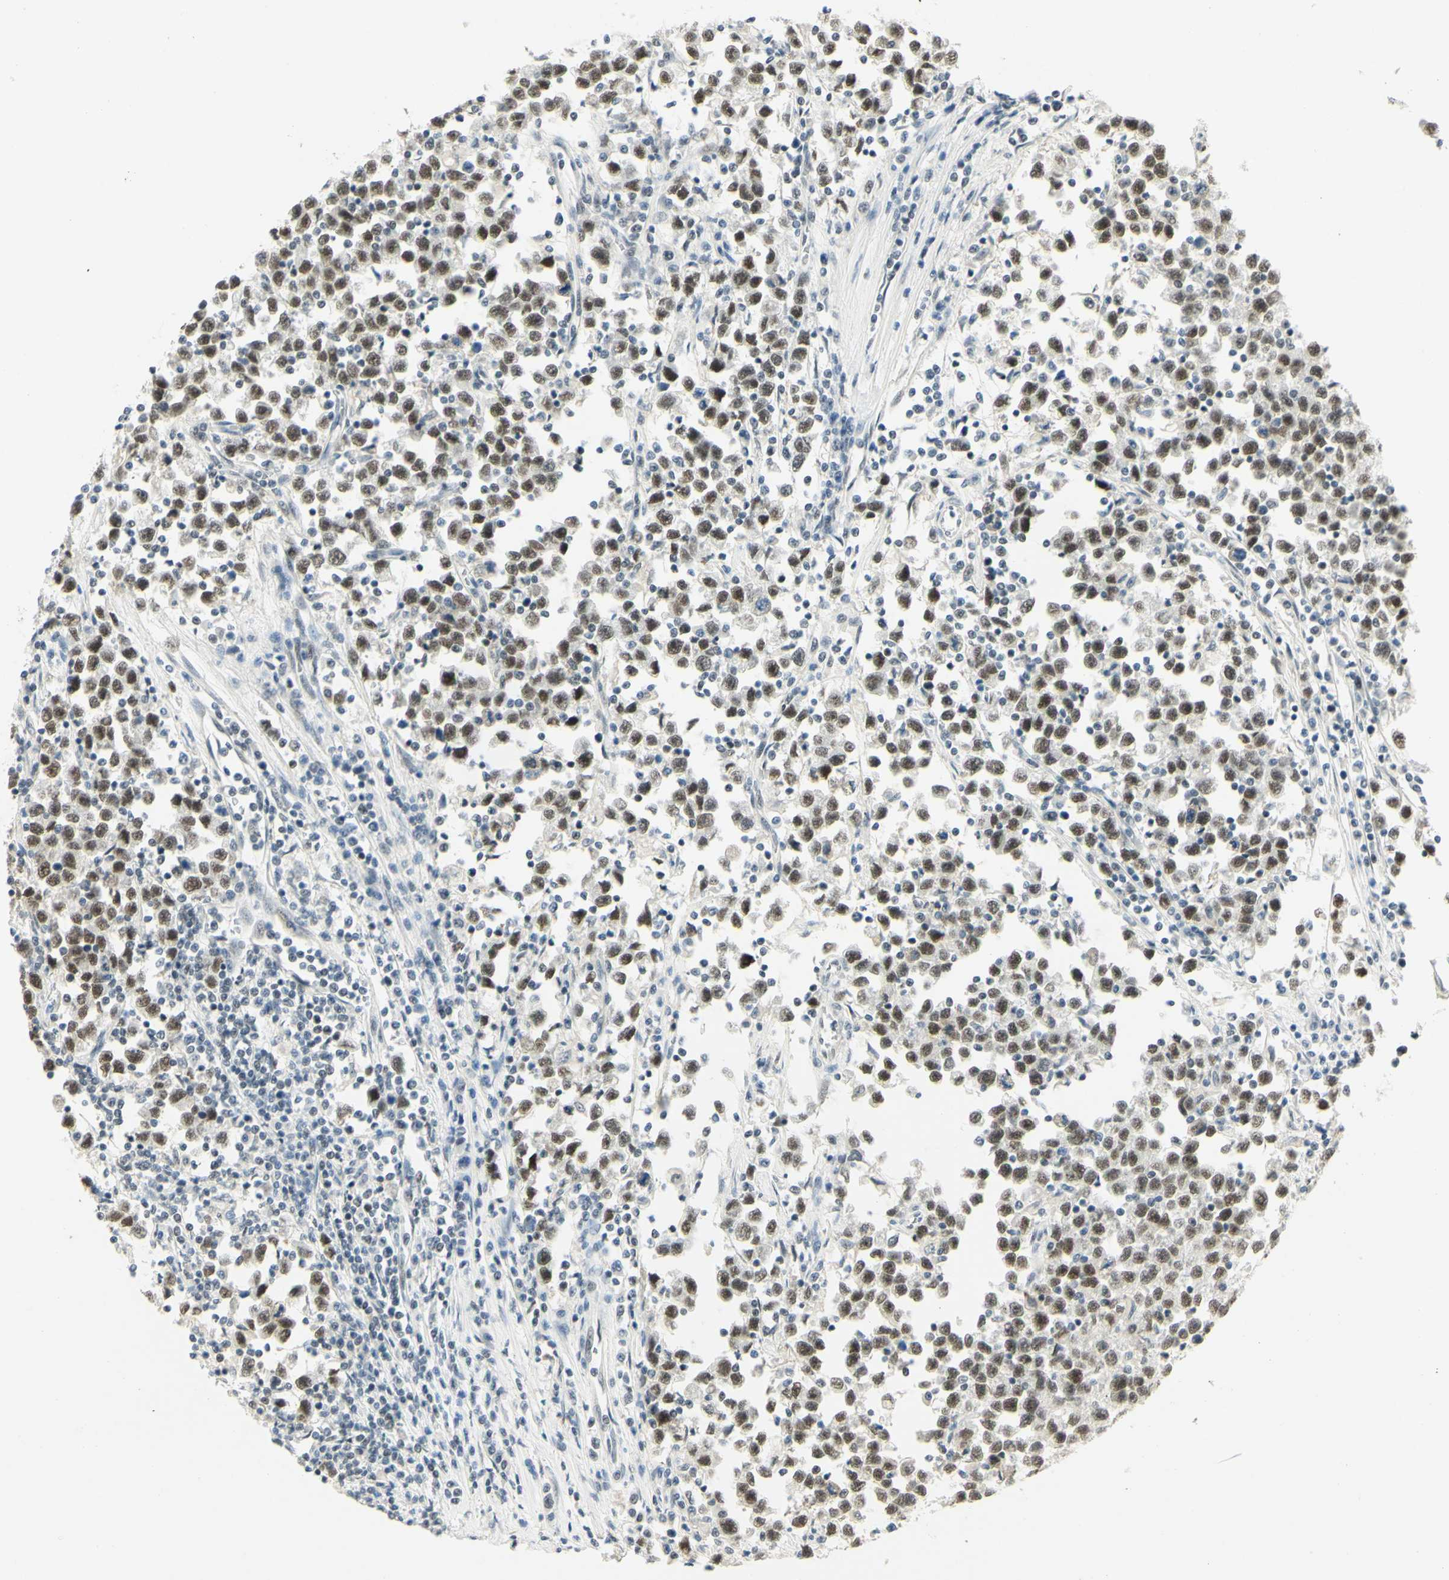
{"staining": {"intensity": "moderate", "quantity": ">75%", "location": "nuclear"}, "tissue": "testis cancer", "cell_type": "Tumor cells", "image_type": "cancer", "snomed": [{"axis": "morphology", "description": "Seminoma, NOS"}, {"axis": "topography", "description": "Testis"}], "caption": "Immunohistochemical staining of seminoma (testis) displays medium levels of moderate nuclear staining in approximately >75% of tumor cells. (DAB (3,3'-diaminobenzidine) IHC with brightfield microscopy, high magnification).", "gene": "PMS2", "patient": {"sex": "male", "age": 43}}